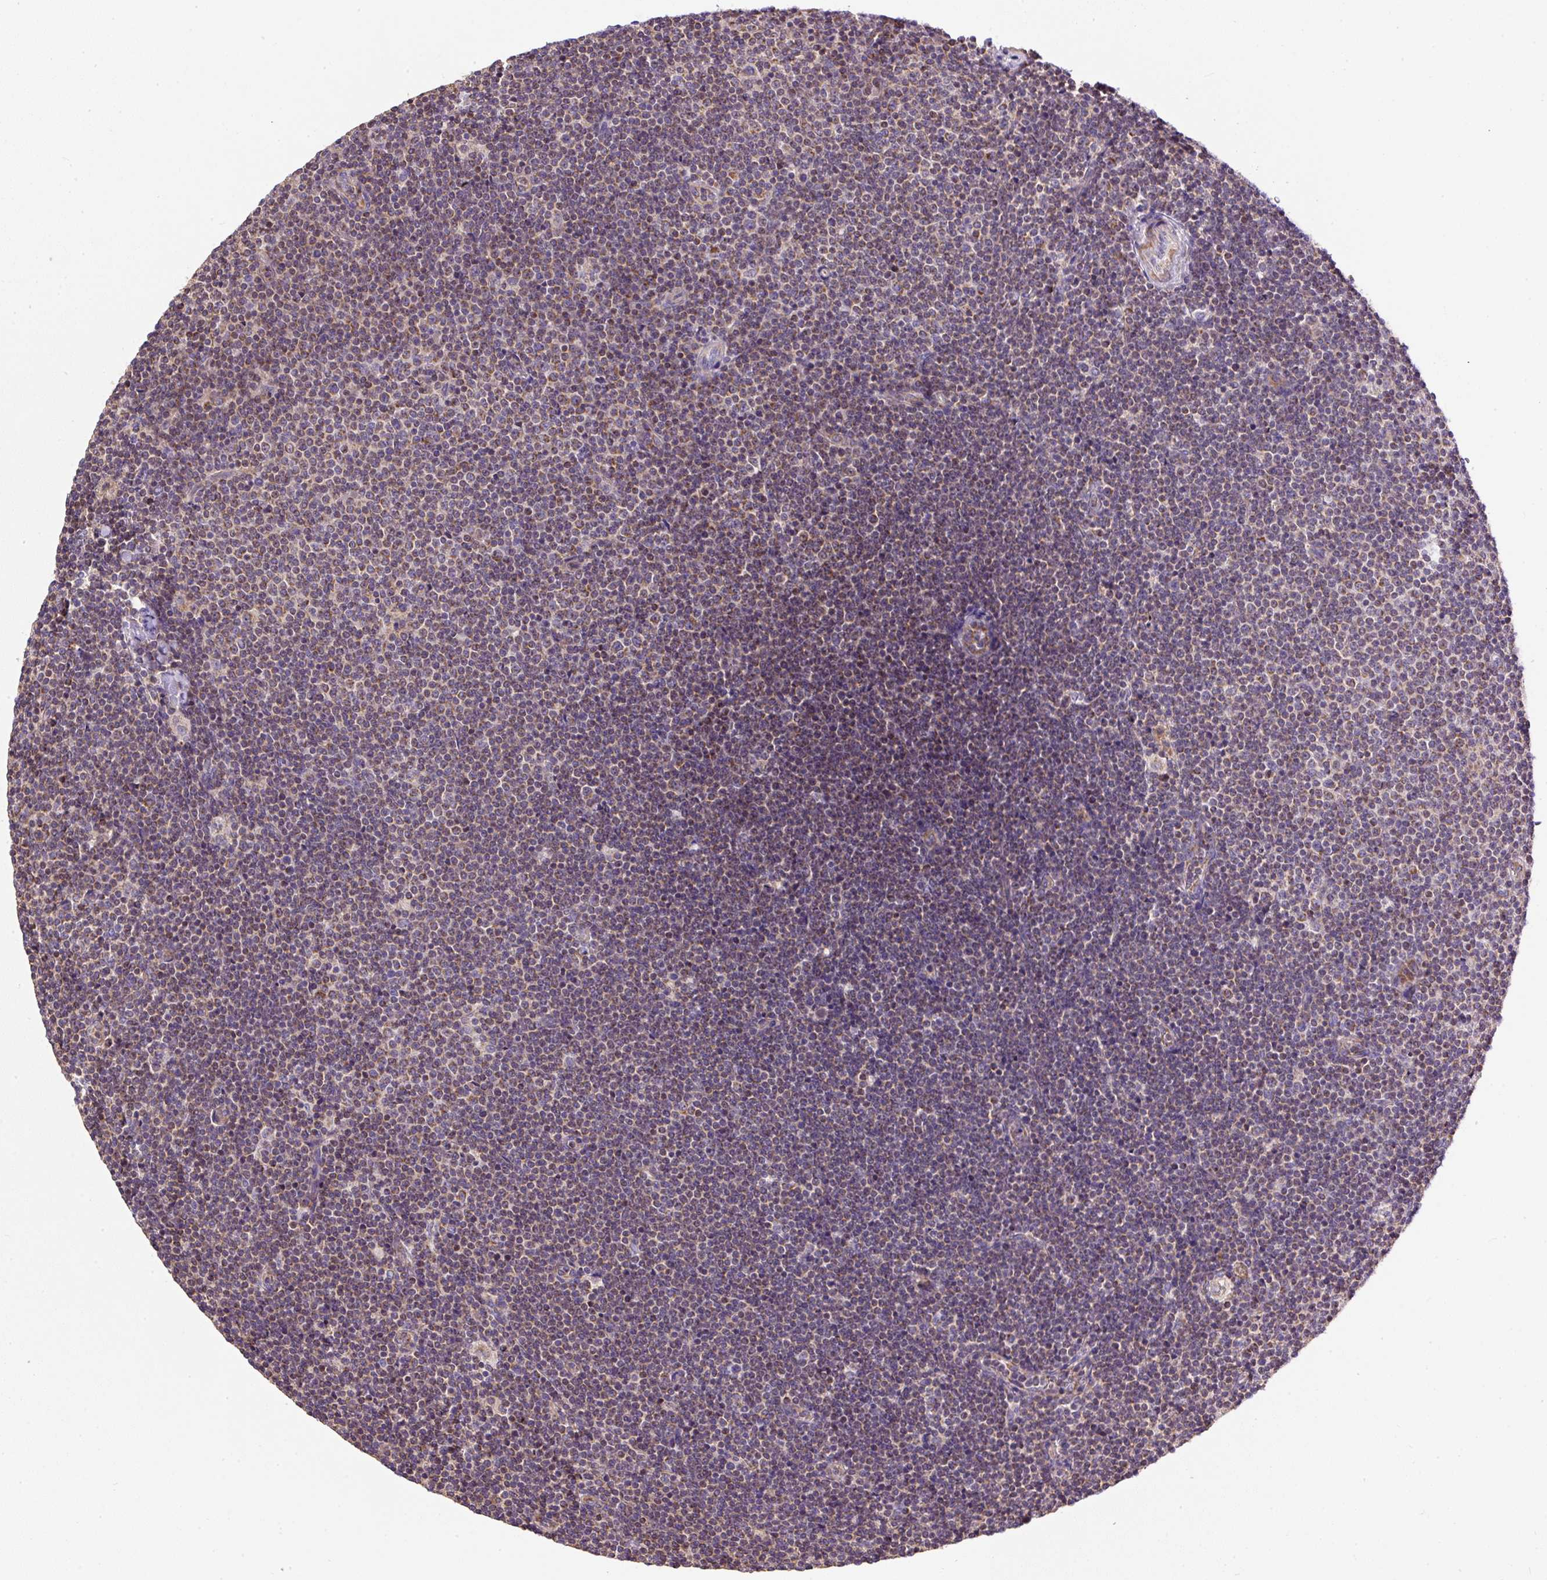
{"staining": {"intensity": "weak", "quantity": "25%-75%", "location": "cytoplasmic/membranous"}, "tissue": "lymphoma", "cell_type": "Tumor cells", "image_type": "cancer", "snomed": [{"axis": "morphology", "description": "Malignant lymphoma, non-Hodgkin's type, Low grade"}, {"axis": "topography", "description": "Lymph node"}], "caption": "Lymphoma was stained to show a protein in brown. There is low levels of weak cytoplasmic/membranous positivity in about 25%-75% of tumor cells.", "gene": "NDUFAF2", "patient": {"sex": "male", "age": 48}}